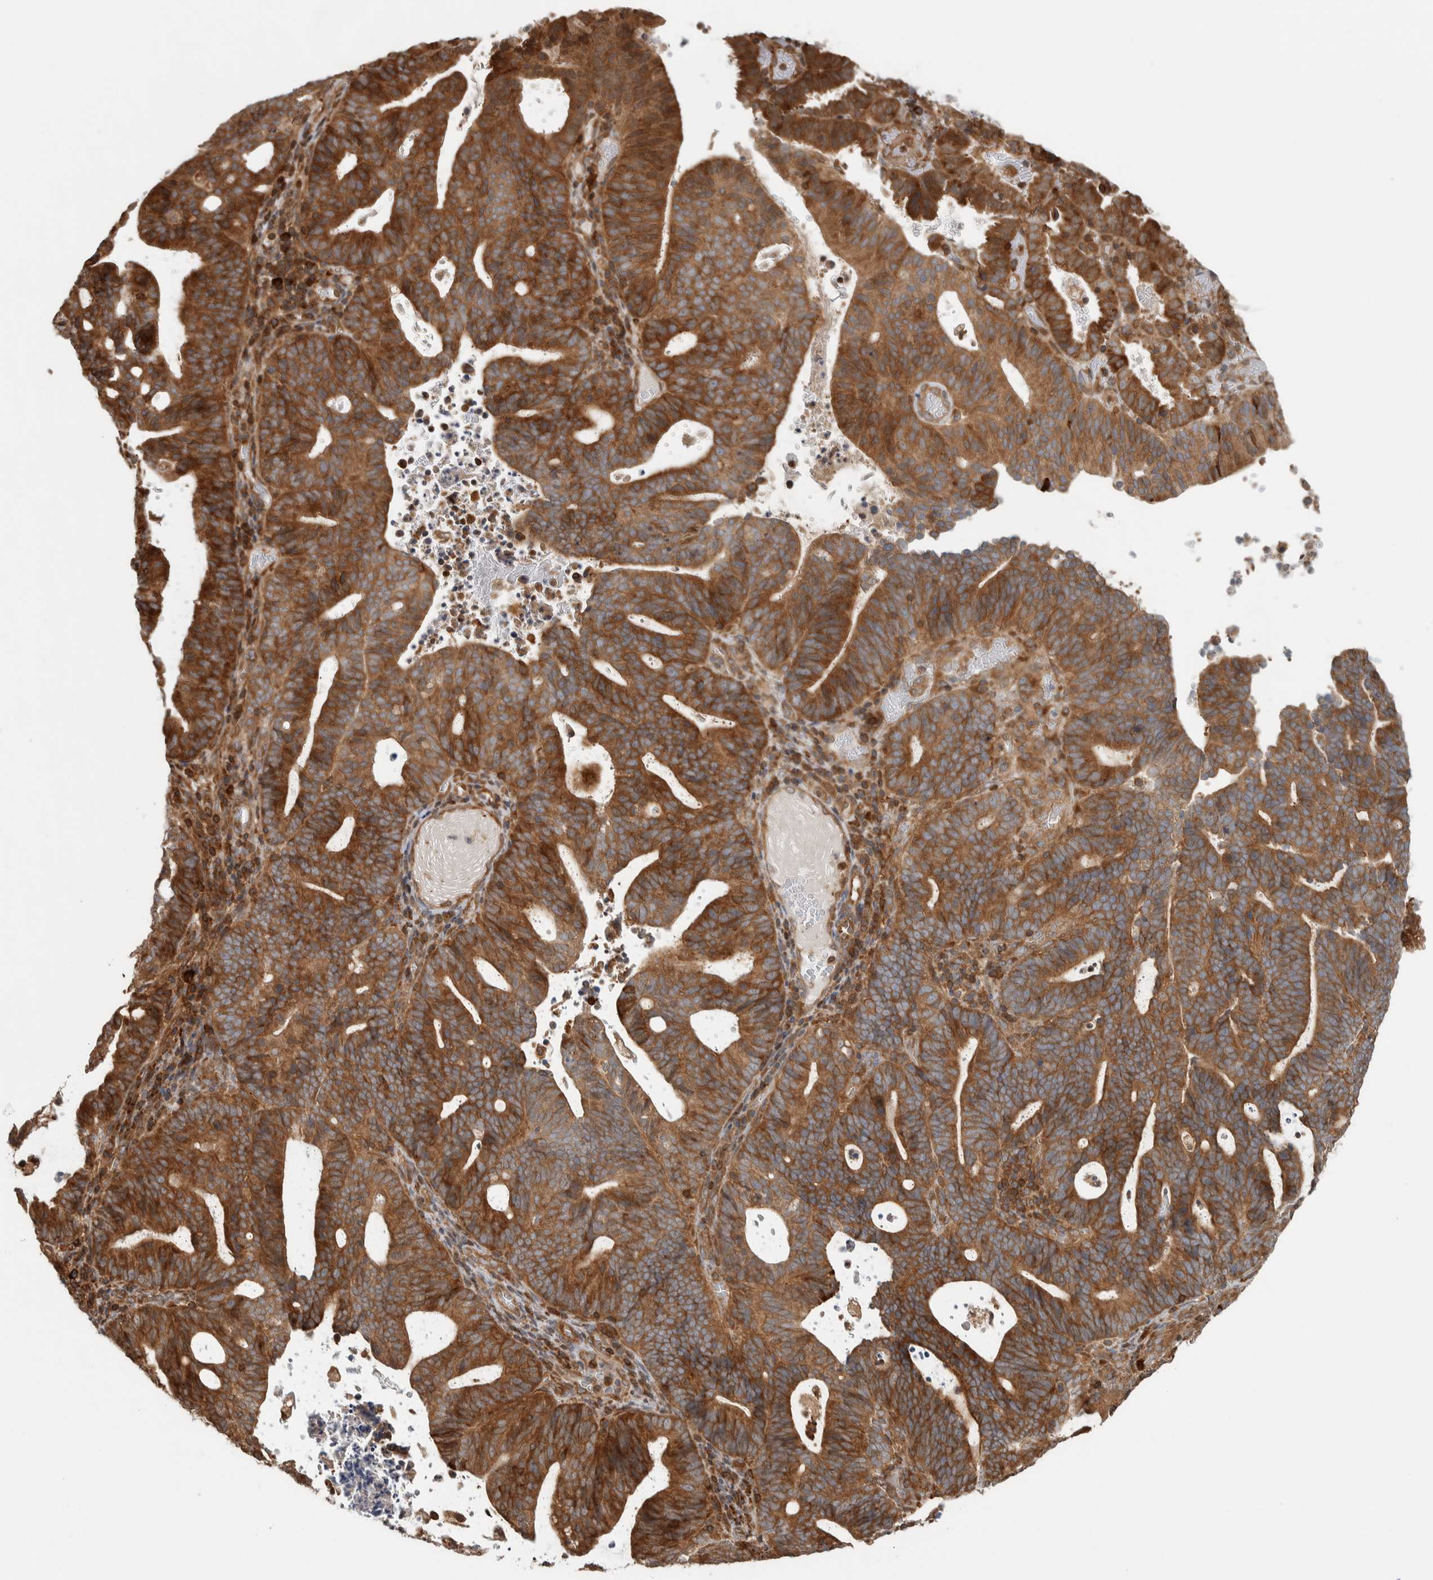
{"staining": {"intensity": "strong", "quantity": ">75%", "location": "cytoplasmic/membranous"}, "tissue": "endometrial cancer", "cell_type": "Tumor cells", "image_type": "cancer", "snomed": [{"axis": "morphology", "description": "Adenocarcinoma, NOS"}, {"axis": "topography", "description": "Uterus"}], "caption": "The image reveals staining of endometrial cancer (adenocarcinoma), revealing strong cytoplasmic/membranous protein staining (brown color) within tumor cells.", "gene": "CNTROB", "patient": {"sex": "female", "age": 83}}